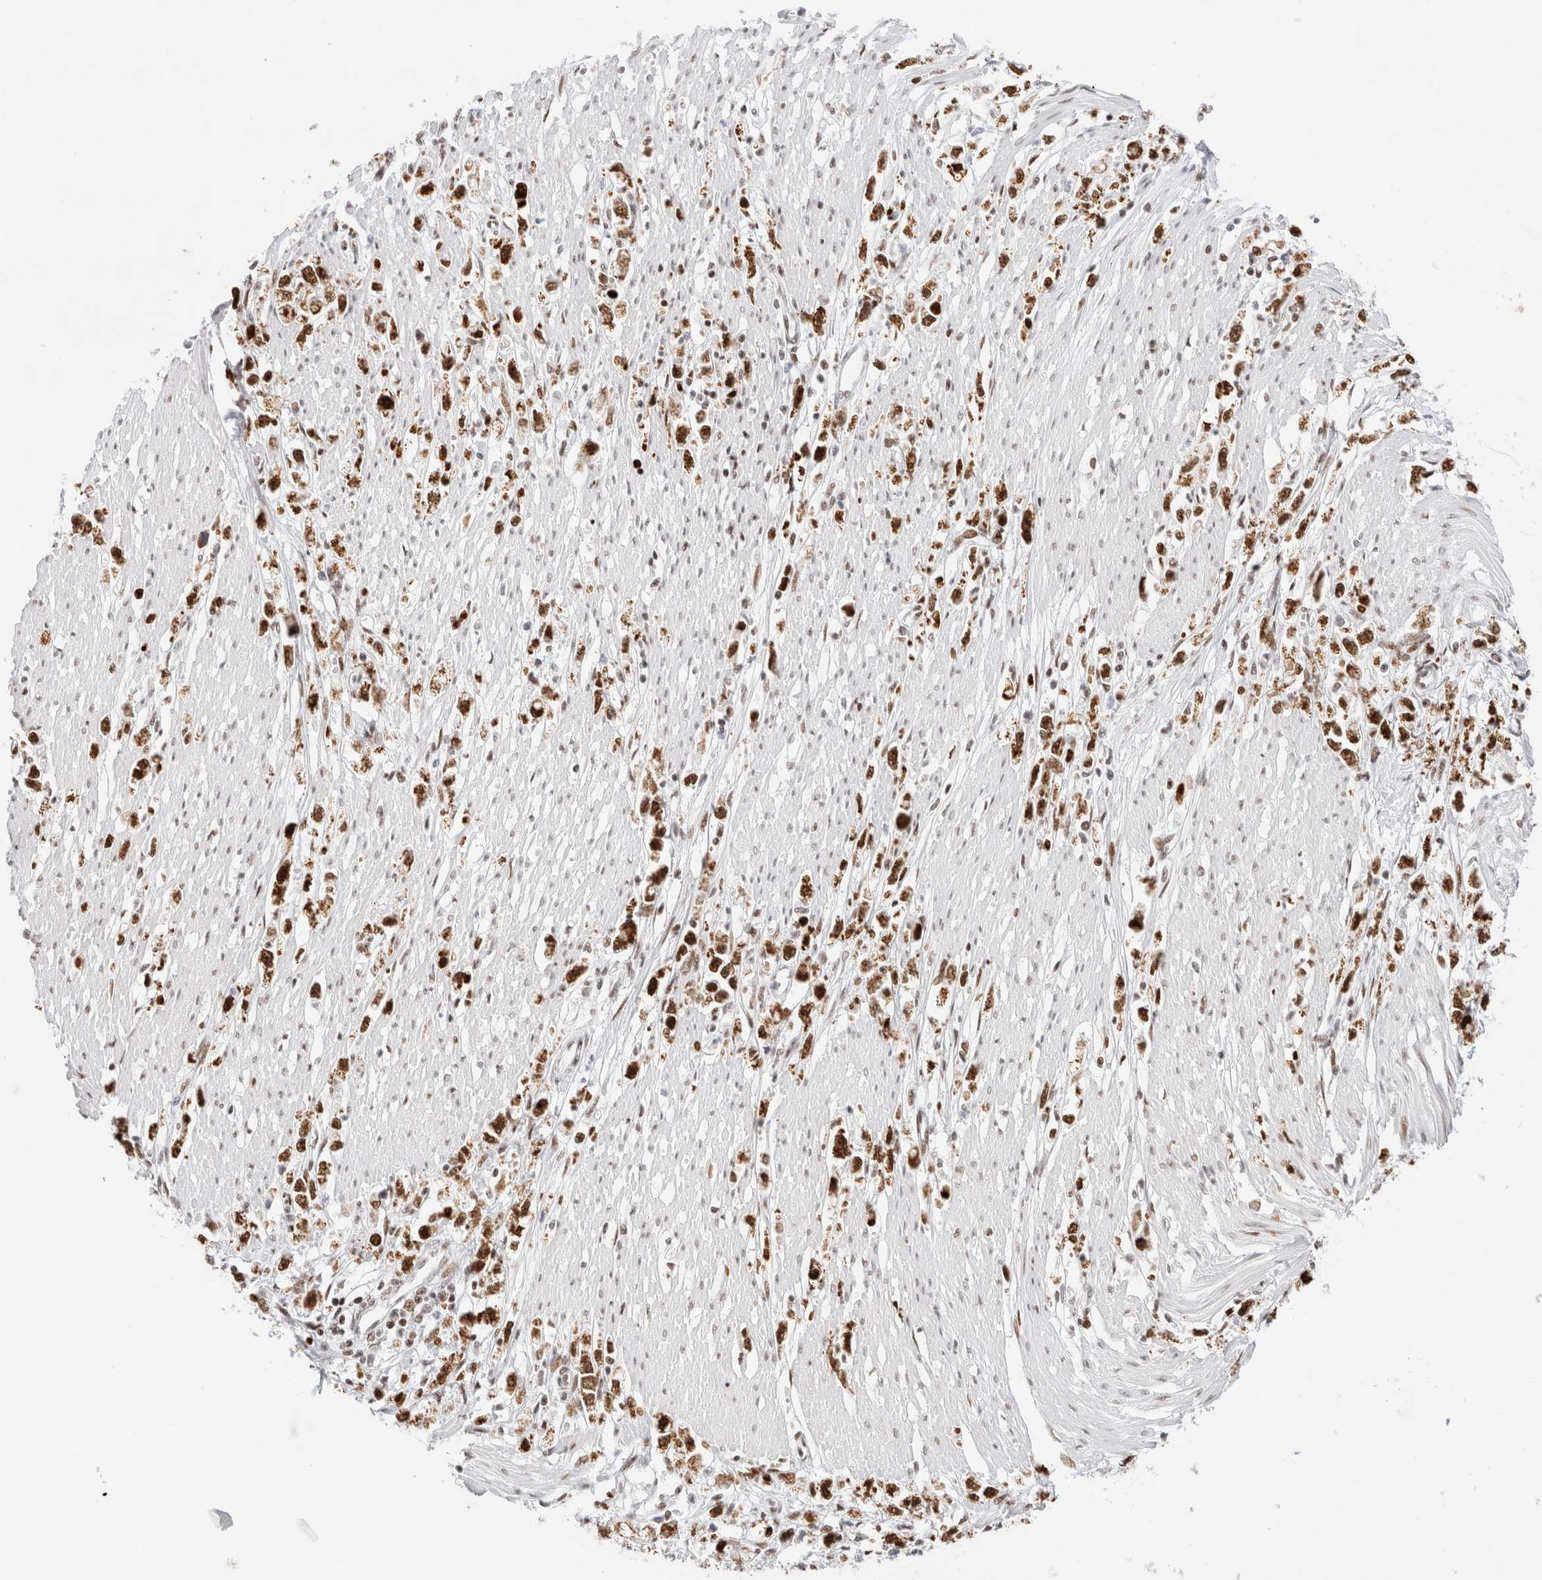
{"staining": {"intensity": "strong", "quantity": ">75%", "location": "nuclear"}, "tissue": "stomach cancer", "cell_type": "Tumor cells", "image_type": "cancer", "snomed": [{"axis": "morphology", "description": "Adenocarcinoma, NOS"}, {"axis": "topography", "description": "Stomach"}], "caption": "About >75% of tumor cells in human adenocarcinoma (stomach) exhibit strong nuclear protein staining as visualized by brown immunohistochemical staining.", "gene": "ZNF282", "patient": {"sex": "female", "age": 59}}